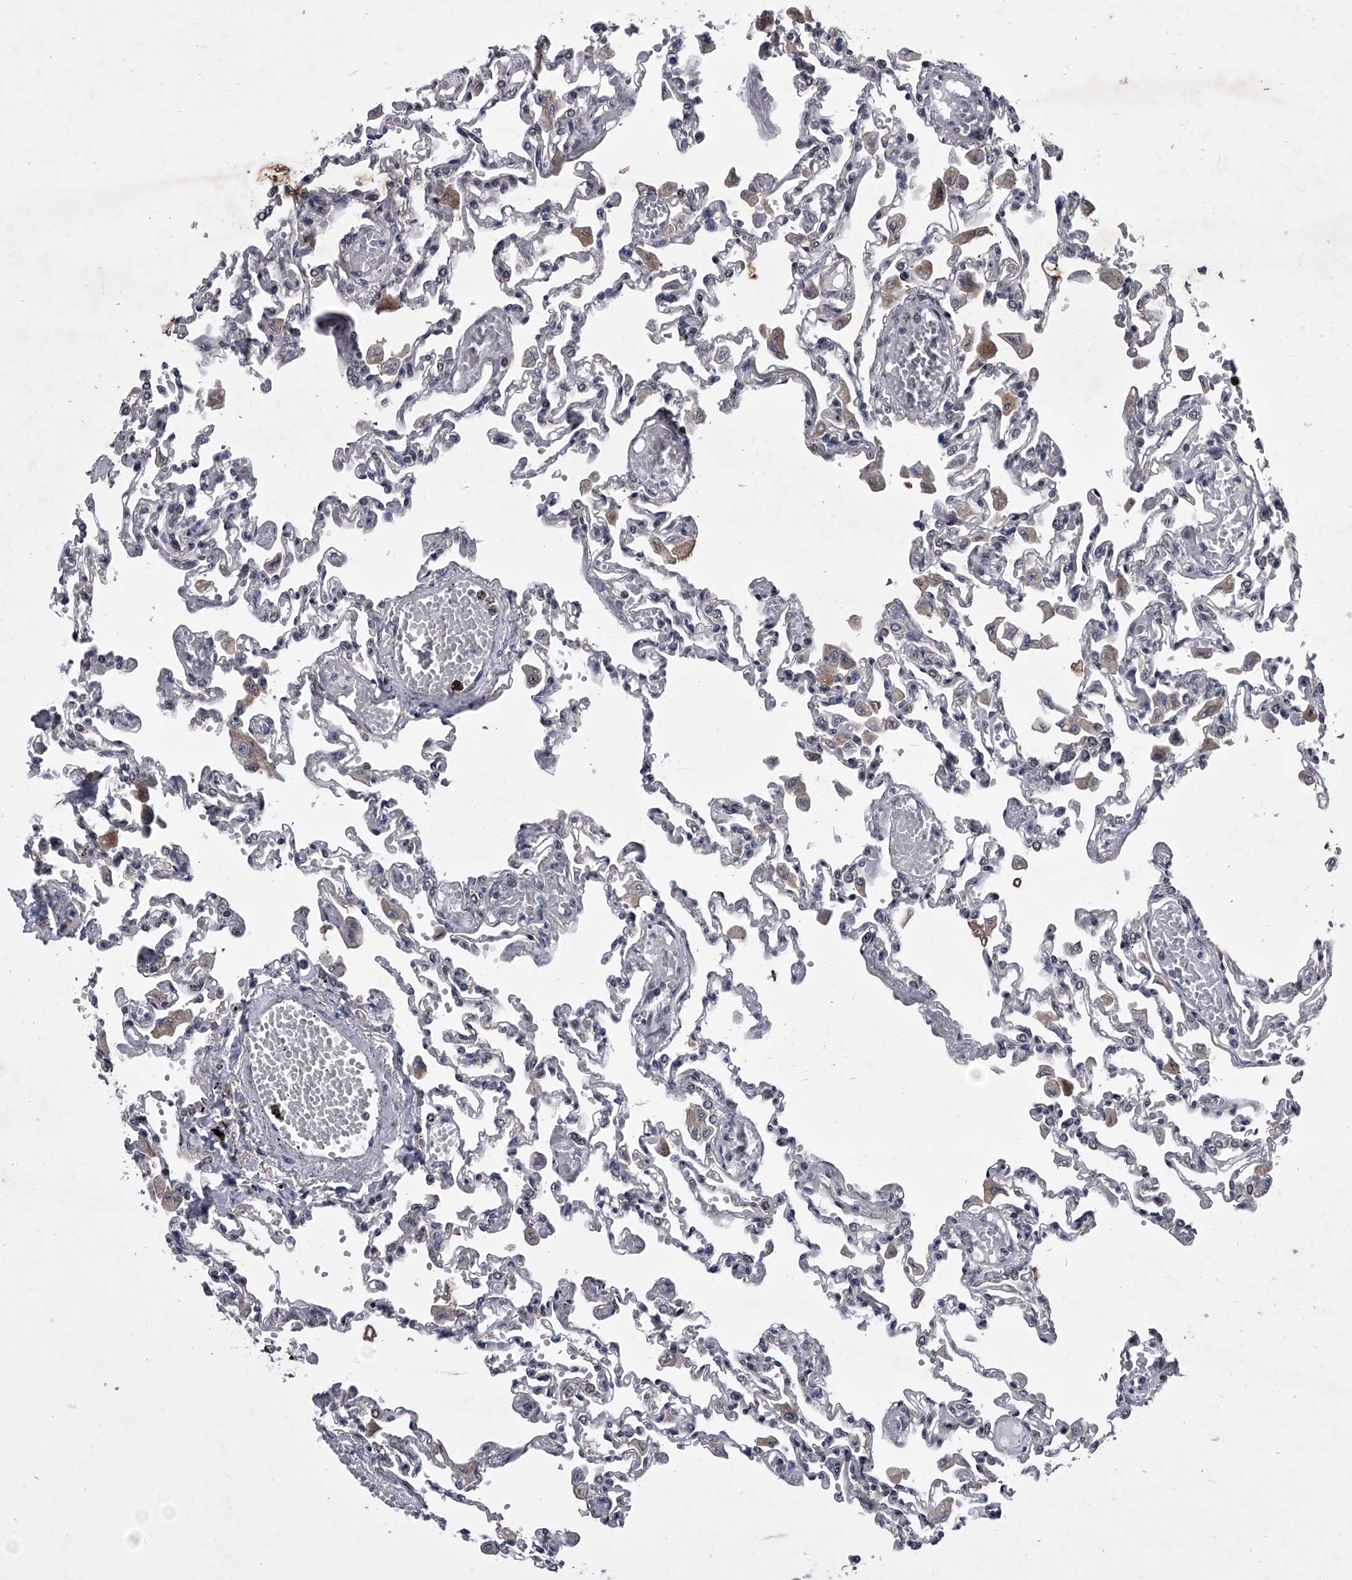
{"staining": {"intensity": "negative", "quantity": "none", "location": "none"}, "tissue": "lung", "cell_type": "Alveolar cells", "image_type": "normal", "snomed": [{"axis": "morphology", "description": "Normal tissue, NOS"}, {"axis": "topography", "description": "Bronchus"}, {"axis": "topography", "description": "Lung"}], "caption": "DAB immunohistochemical staining of benign lung exhibits no significant expression in alveolar cells.", "gene": "ZNF76", "patient": {"sex": "female", "age": 49}}